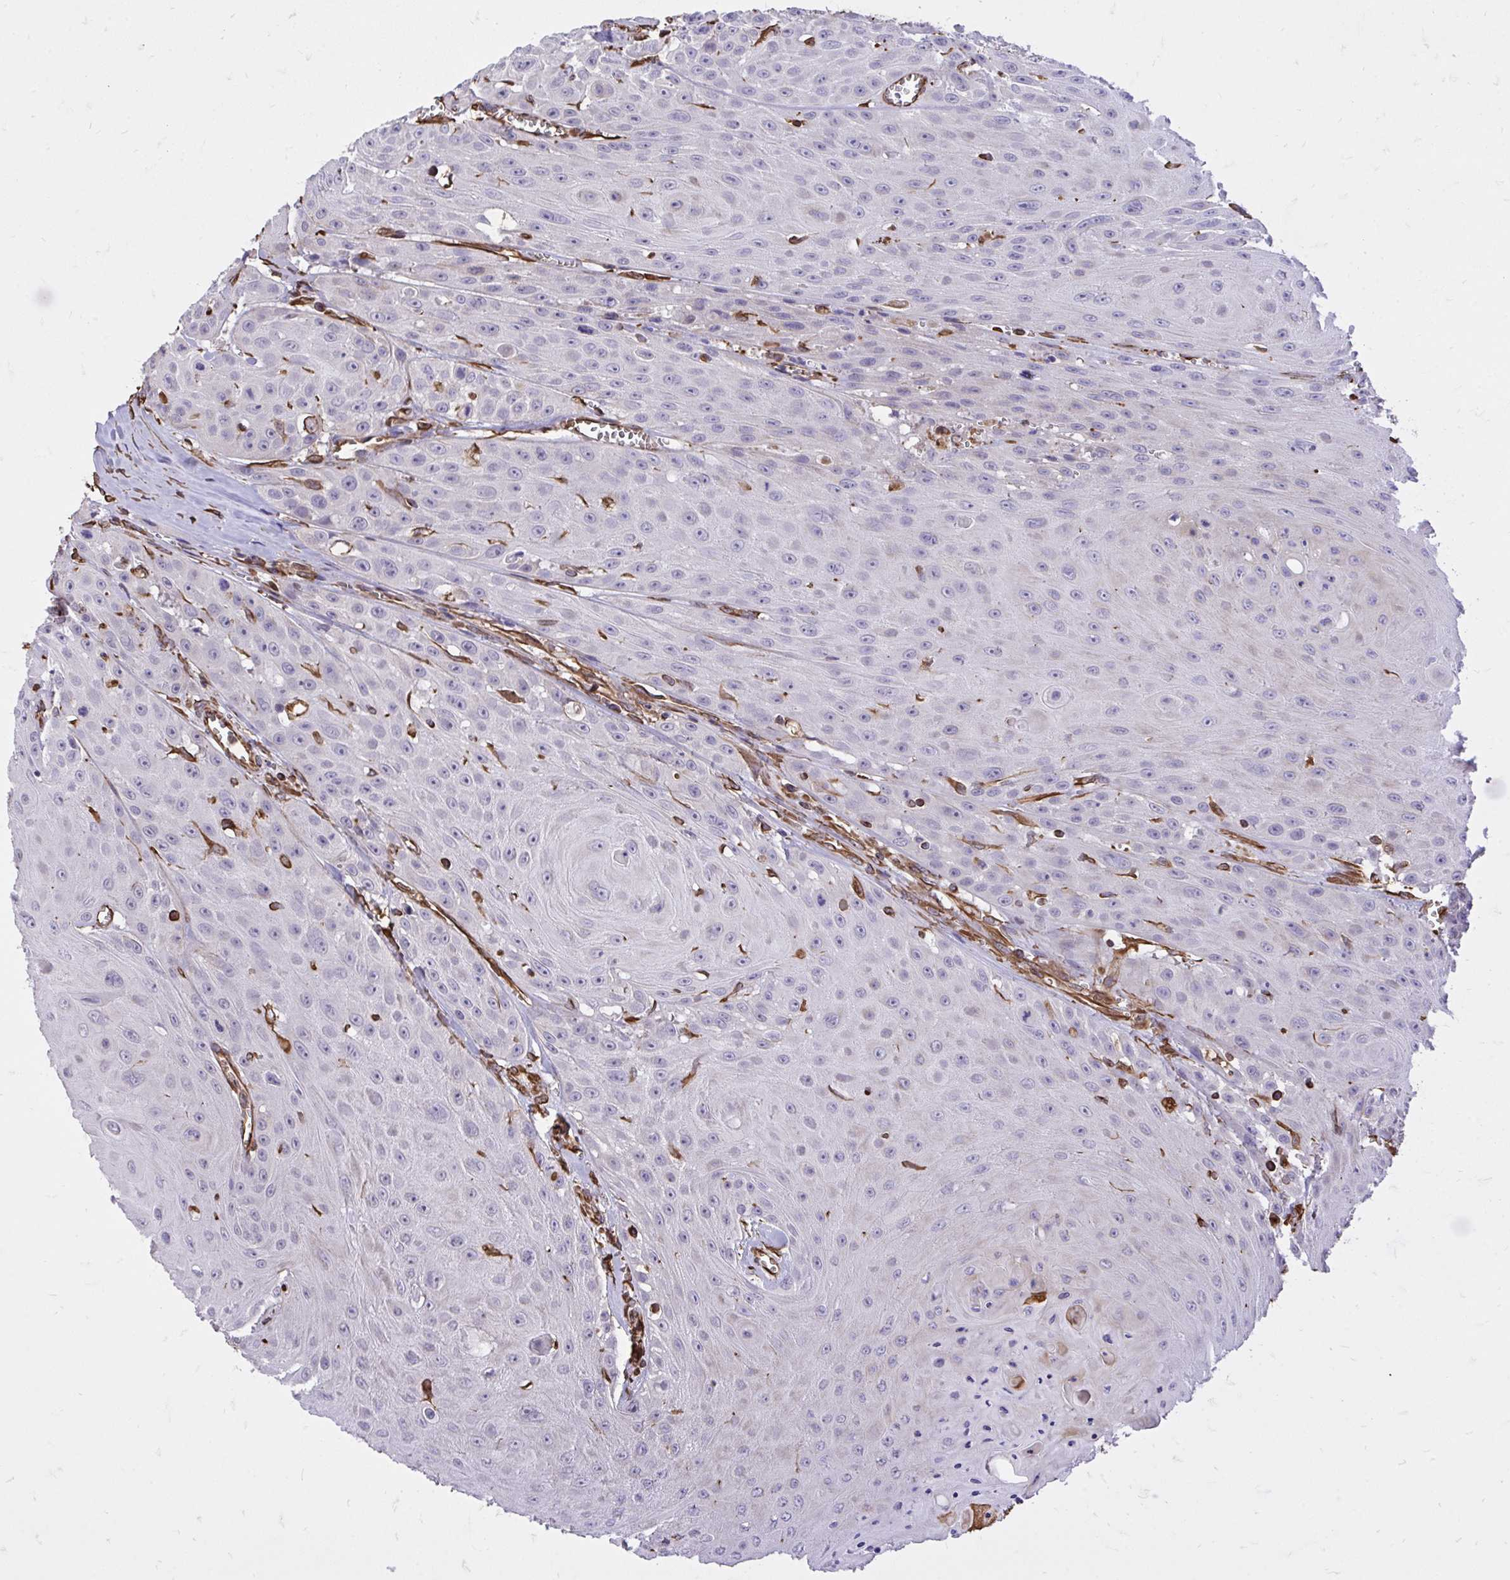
{"staining": {"intensity": "negative", "quantity": "none", "location": "none"}, "tissue": "head and neck cancer", "cell_type": "Tumor cells", "image_type": "cancer", "snomed": [{"axis": "morphology", "description": "Squamous cell carcinoma, NOS"}, {"axis": "topography", "description": "Oral tissue"}, {"axis": "topography", "description": "Head-Neck"}], "caption": "Squamous cell carcinoma (head and neck) stained for a protein using immunohistochemistry (IHC) displays no staining tumor cells.", "gene": "RNF103", "patient": {"sex": "male", "age": 81}}